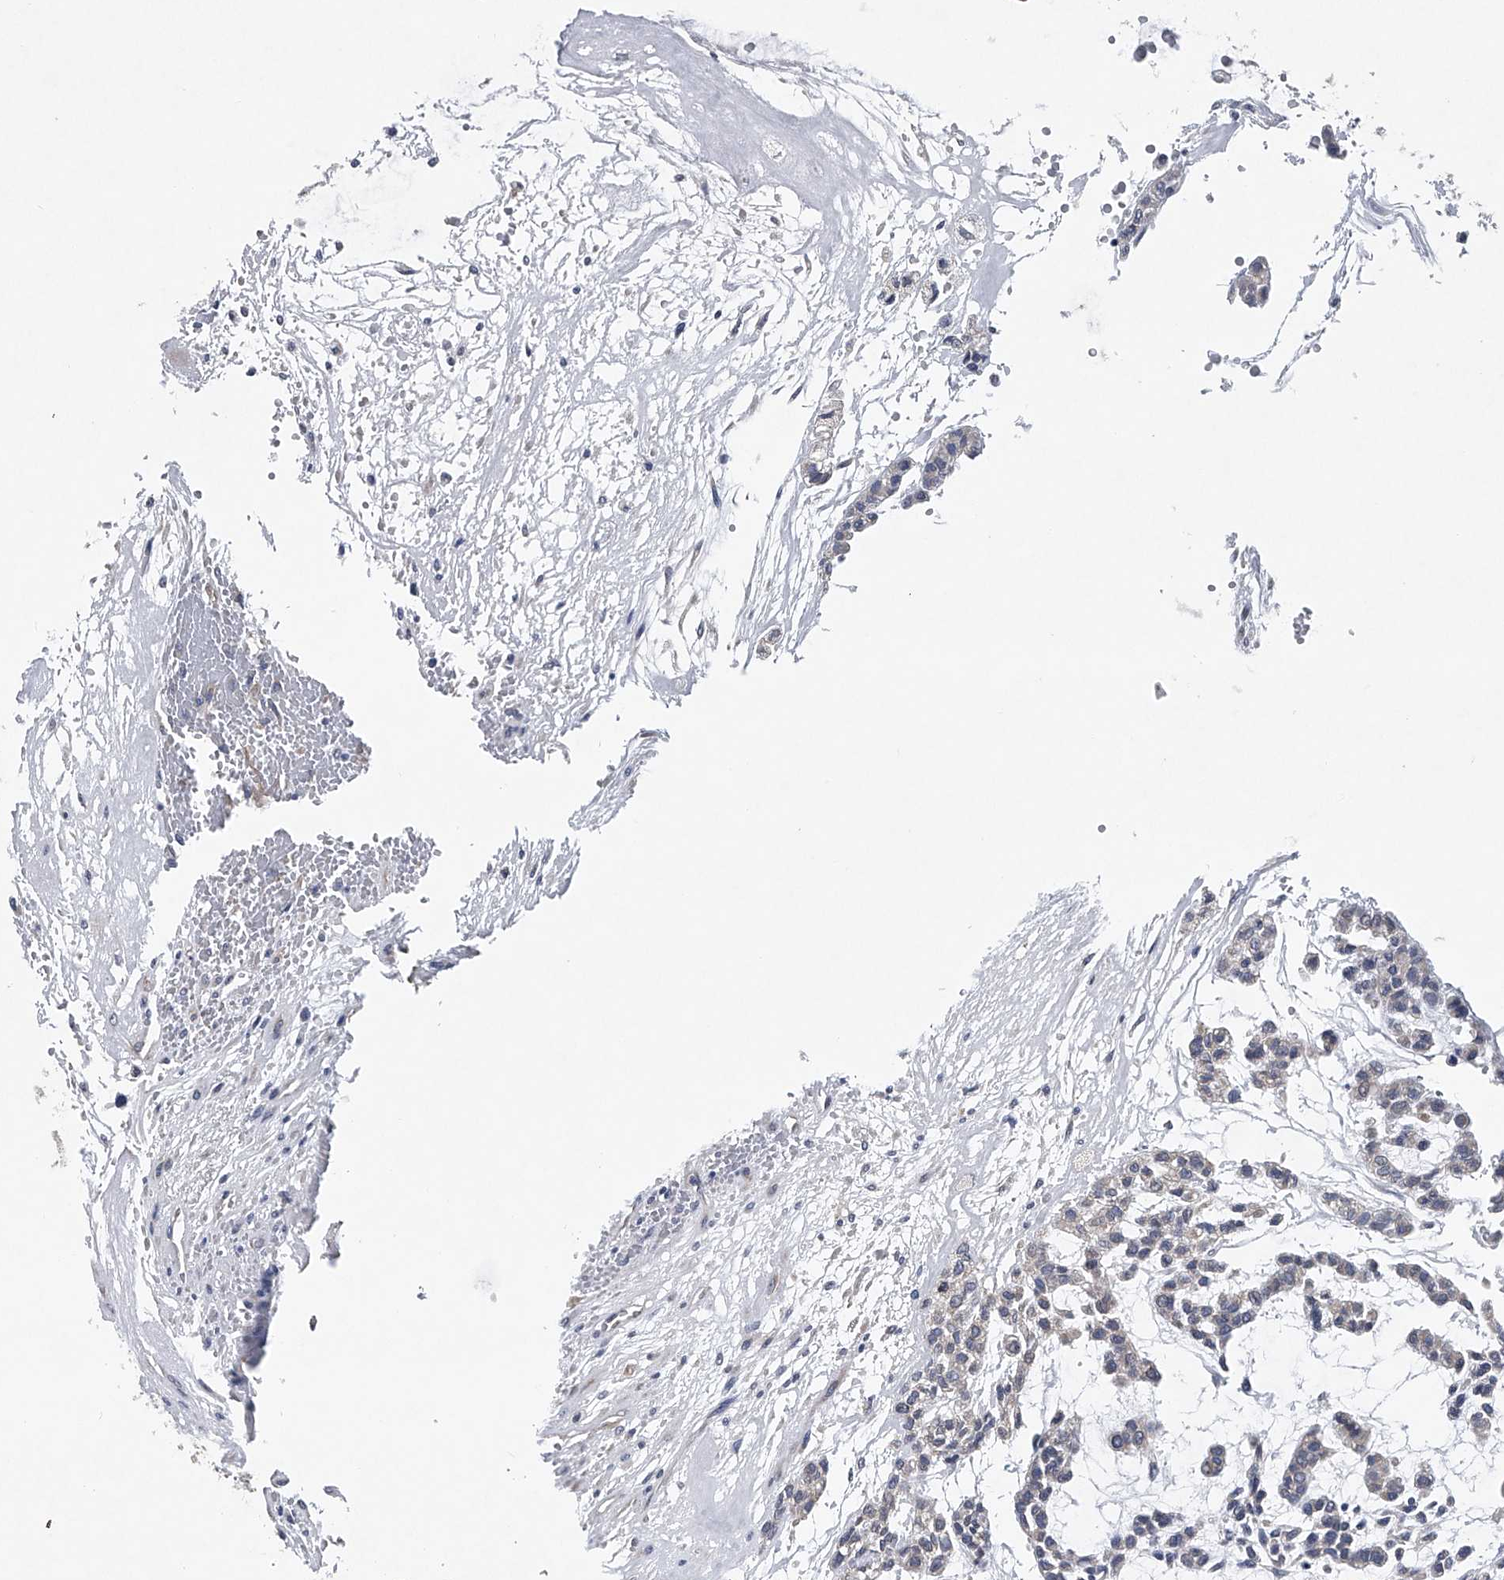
{"staining": {"intensity": "weak", "quantity": "<25%", "location": "cytoplasmic/membranous"}, "tissue": "head and neck cancer", "cell_type": "Tumor cells", "image_type": "cancer", "snomed": [{"axis": "morphology", "description": "Adenocarcinoma, NOS"}, {"axis": "morphology", "description": "Adenoma, NOS"}, {"axis": "topography", "description": "Head-Neck"}], "caption": "Immunohistochemistry (IHC) of adenocarcinoma (head and neck) demonstrates no positivity in tumor cells.", "gene": "RNF5", "patient": {"sex": "female", "age": 55}}